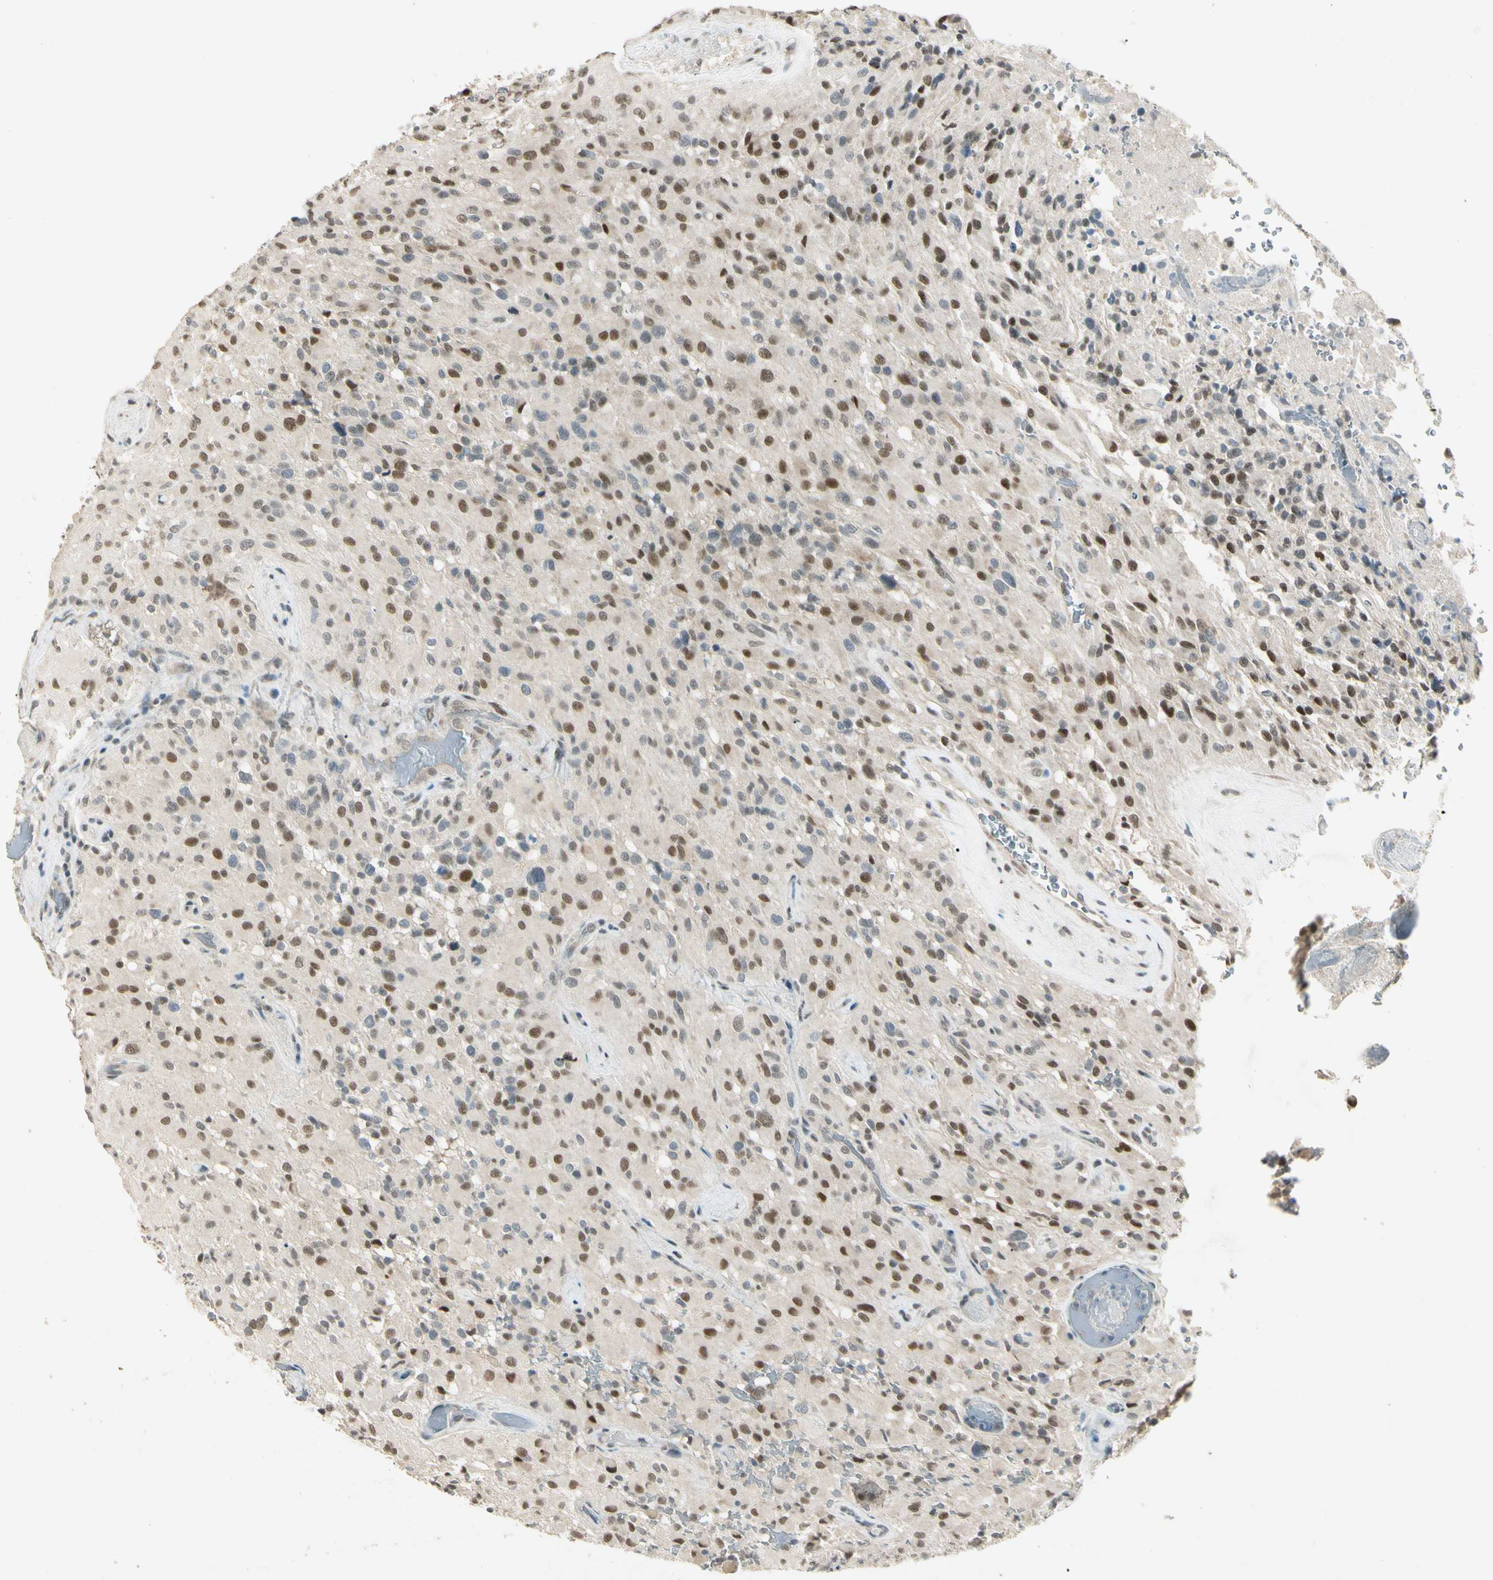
{"staining": {"intensity": "moderate", "quantity": "25%-75%", "location": "nuclear"}, "tissue": "glioma", "cell_type": "Tumor cells", "image_type": "cancer", "snomed": [{"axis": "morphology", "description": "Glioma, malignant, High grade"}, {"axis": "topography", "description": "Brain"}], "caption": "Brown immunohistochemical staining in human glioma exhibits moderate nuclear expression in about 25%-75% of tumor cells. (Brightfield microscopy of DAB IHC at high magnification).", "gene": "ZBTB4", "patient": {"sex": "male", "age": 71}}